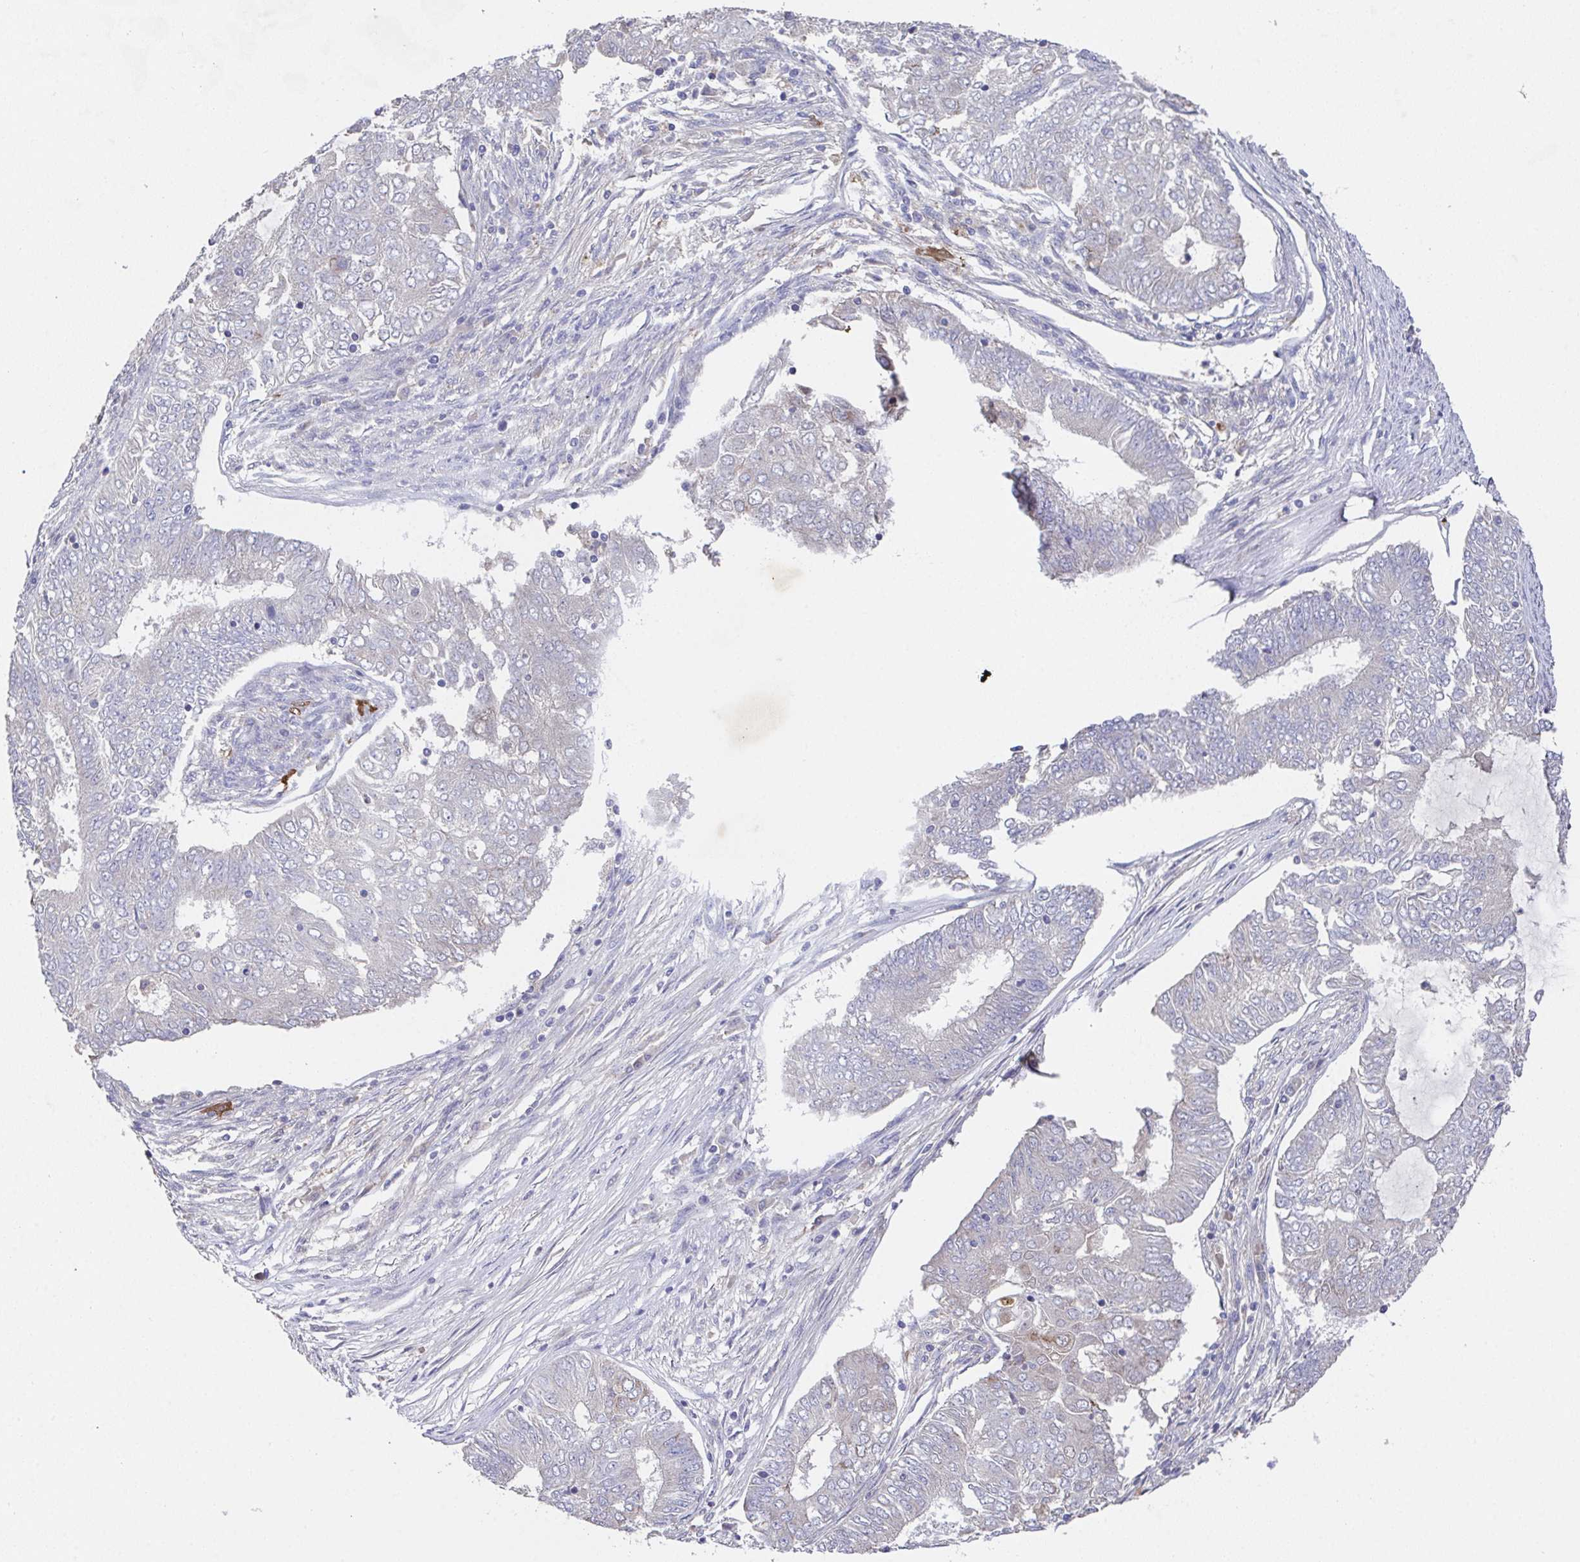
{"staining": {"intensity": "negative", "quantity": "none", "location": "none"}, "tissue": "endometrial cancer", "cell_type": "Tumor cells", "image_type": "cancer", "snomed": [{"axis": "morphology", "description": "Adenocarcinoma, NOS"}, {"axis": "topography", "description": "Endometrium"}], "caption": "Immunohistochemistry (IHC) image of neoplastic tissue: adenocarcinoma (endometrial) stained with DAB (3,3'-diaminobenzidine) reveals no significant protein staining in tumor cells.", "gene": "MT-ND3", "patient": {"sex": "female", "age": 62}}